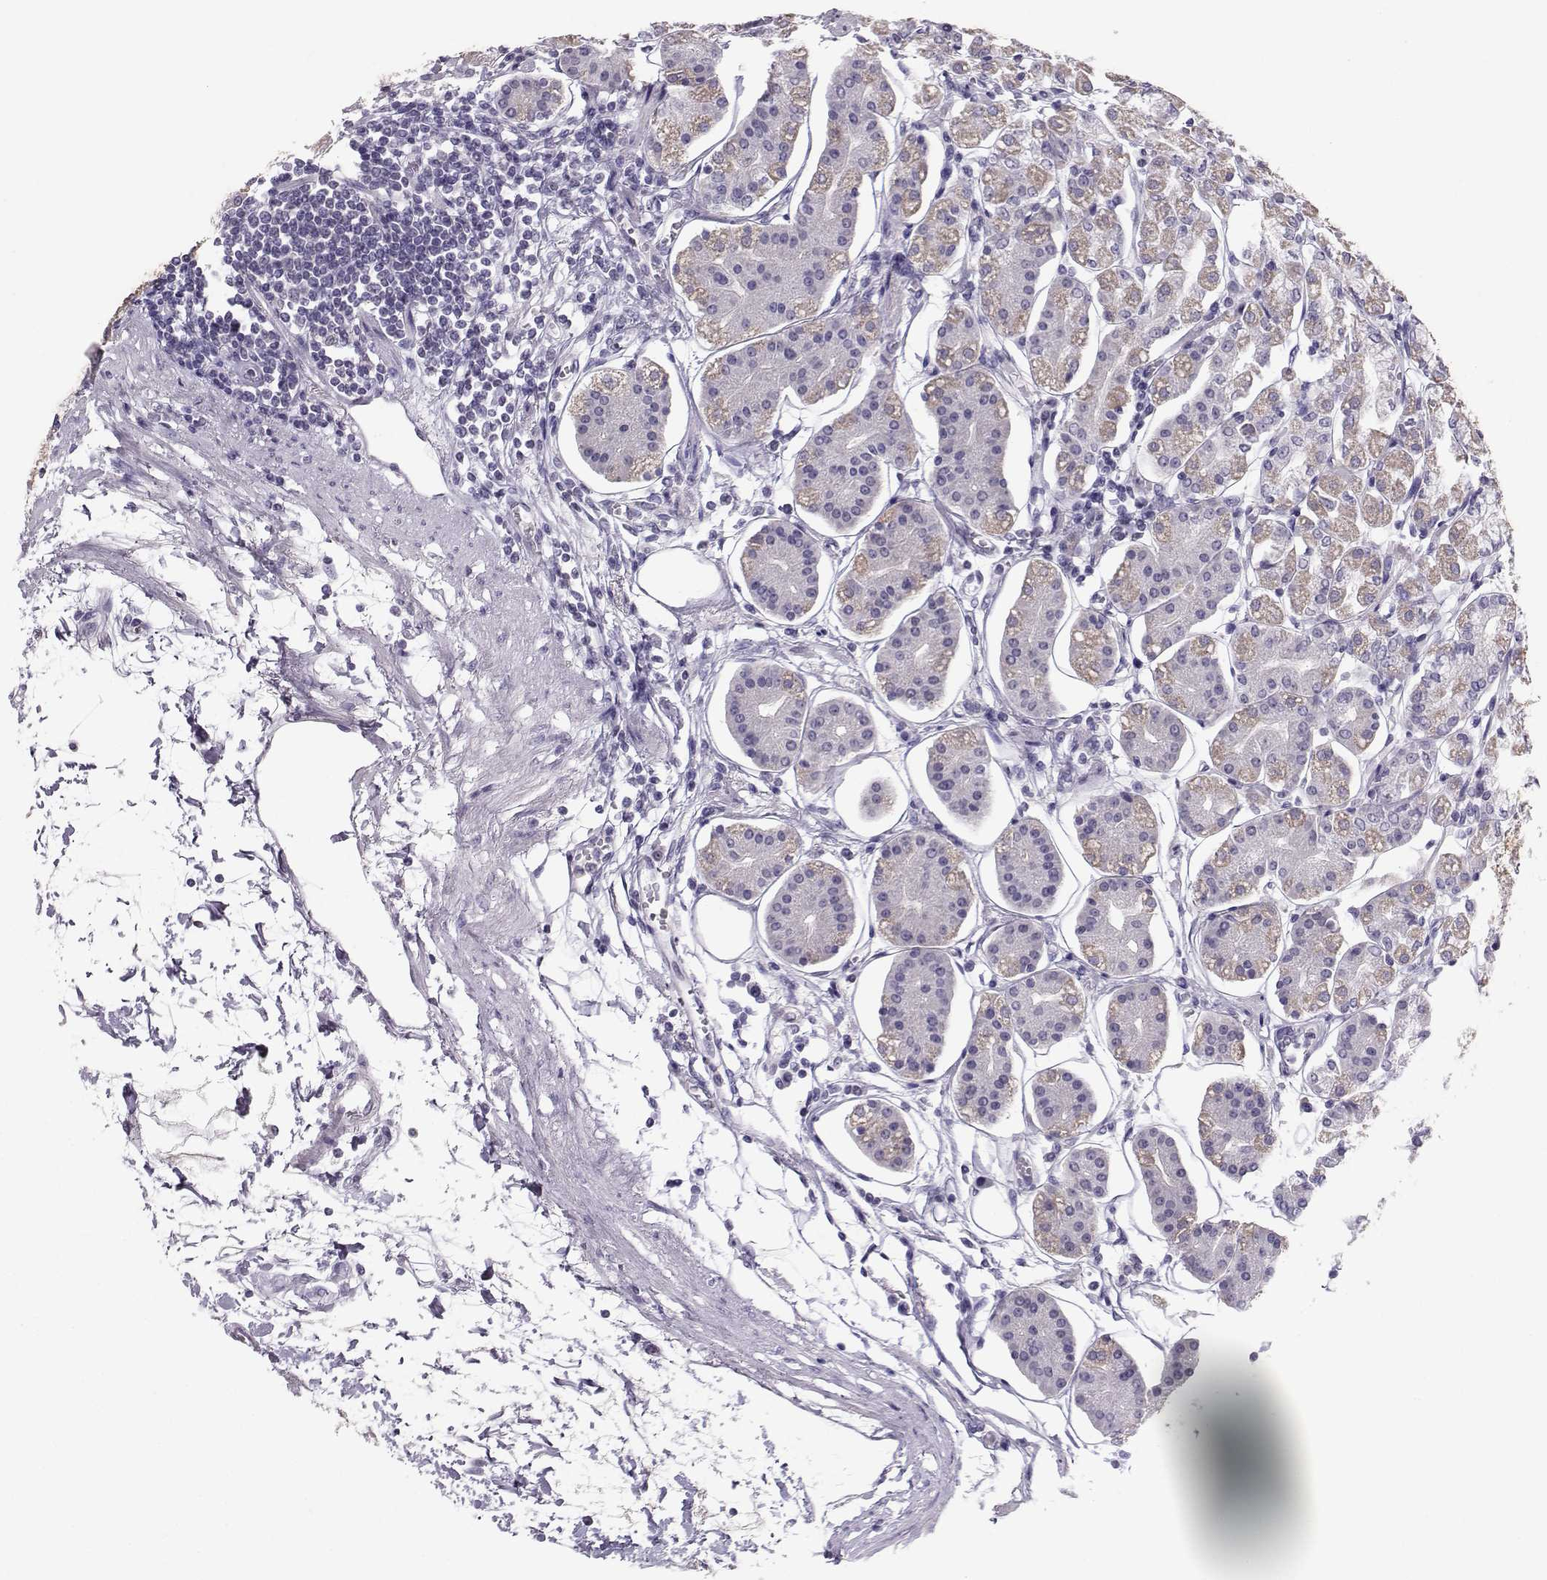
{"staining": {"intensity": "moderate", "quantity": "<25%", "location": "cytoplasmic/membranous"}, "tissue": "stomach", "cell_type": "Glandular cells", "image_type": "normal", "snomed": [{"axis": "morphology", "description": "Normal tissue, NOS"}, {"axis": "topography", "description": "Skeletal muscle"}, {"axis": "topography", "description": "Stomach"}], "caption": "A high-resolution photomicrograph shows IHC staining of normal stomach, which displays moderate cytoplasmic/membranous staining in about <25% of glandular cells.", "gene": "DNAAF1", "patient": {"sex": "female", "age": 57}}